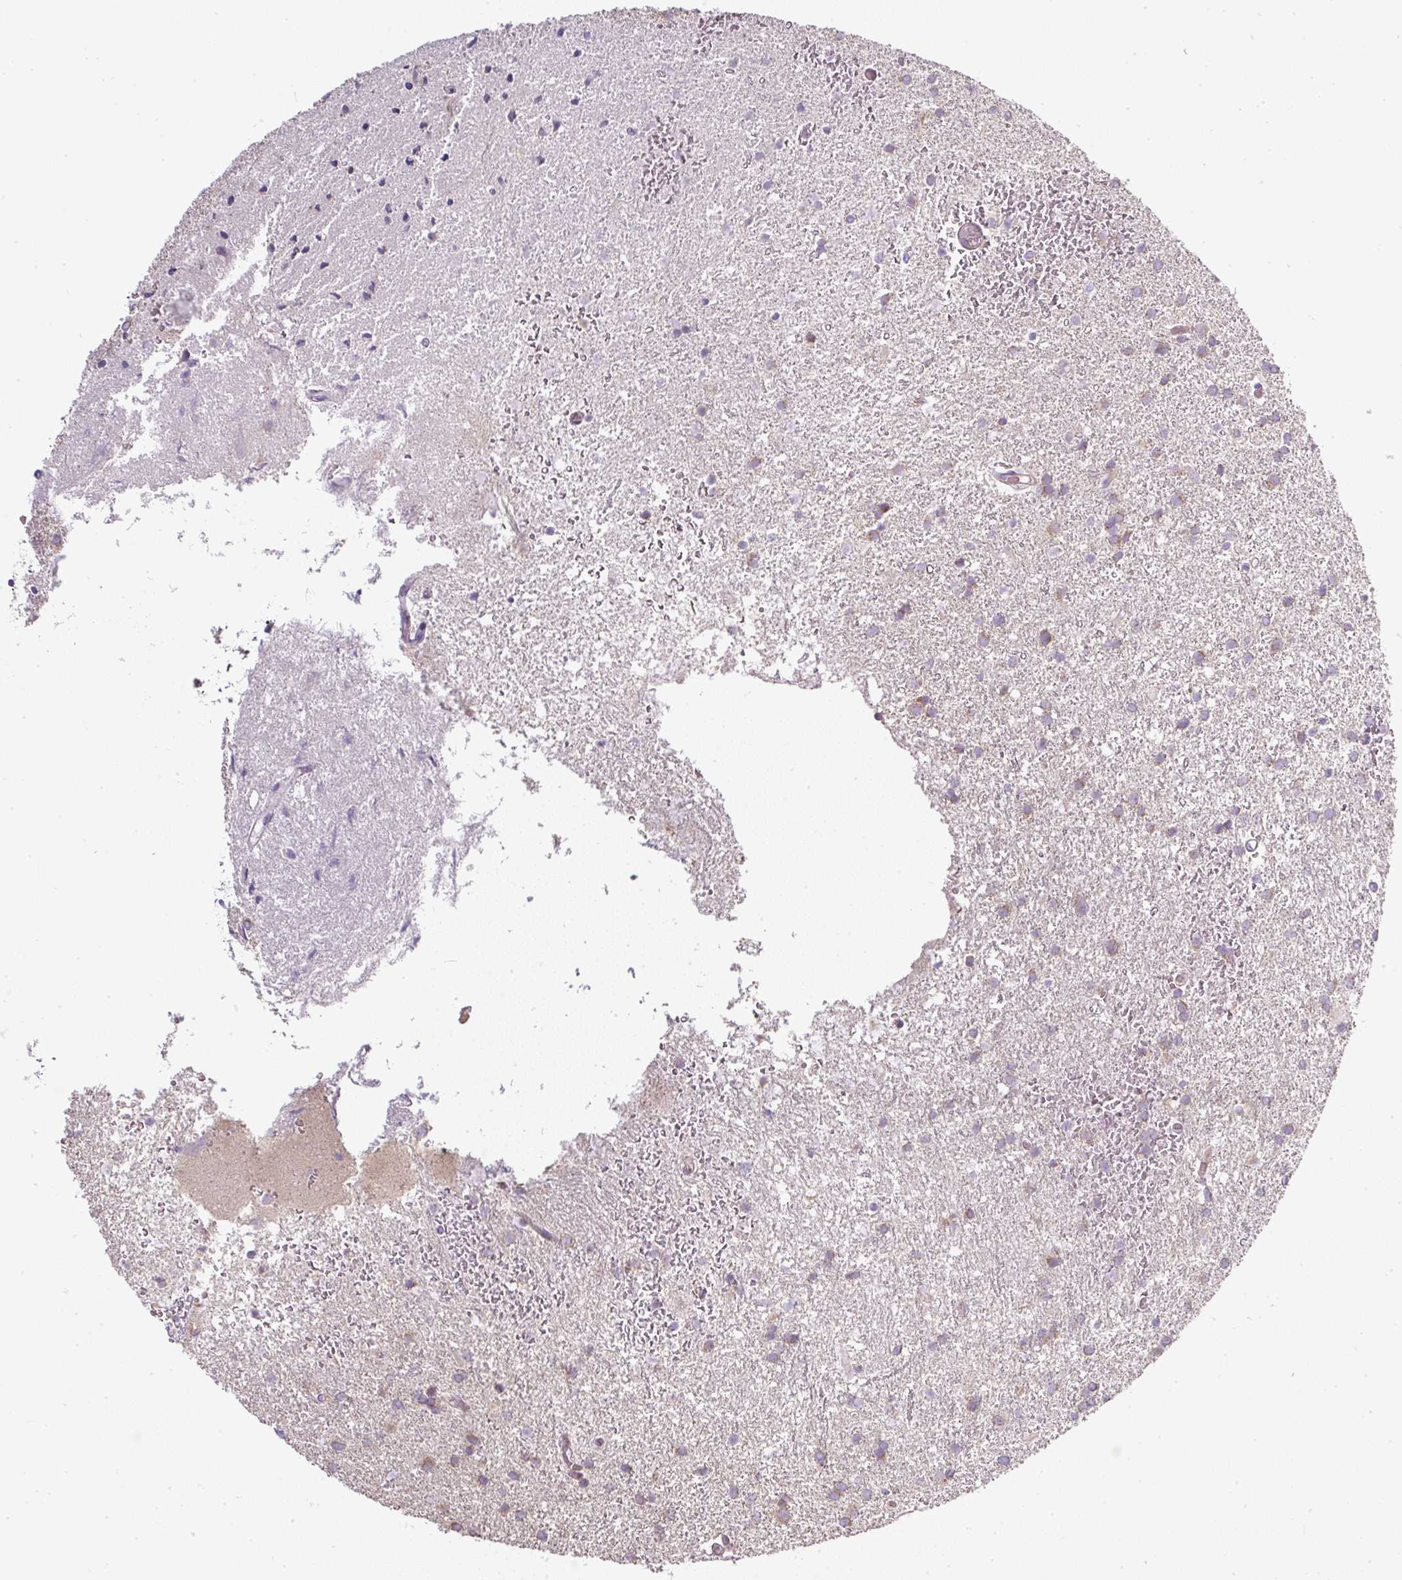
{"staining": {"intensity": "negative", "quantity": "none", "location": "none"}, "tissue": "glioma", "cell_type": "Tumor cells", "image_type": "cancer", "snomed": [{"axis": "morphology", "description": "Glioma, malignant, High grade"}, {"axis": "topography", "description": "Brain"}], "caption": "DAB (3,3'-diaminobenzidine) immunohistochemical staining of glioma reveals no significant staining in tumor cells. (IHC, brightfield microscopy, high magnification).", "gene": "MLX", "patient": {"sex": "female", "age": 50}}